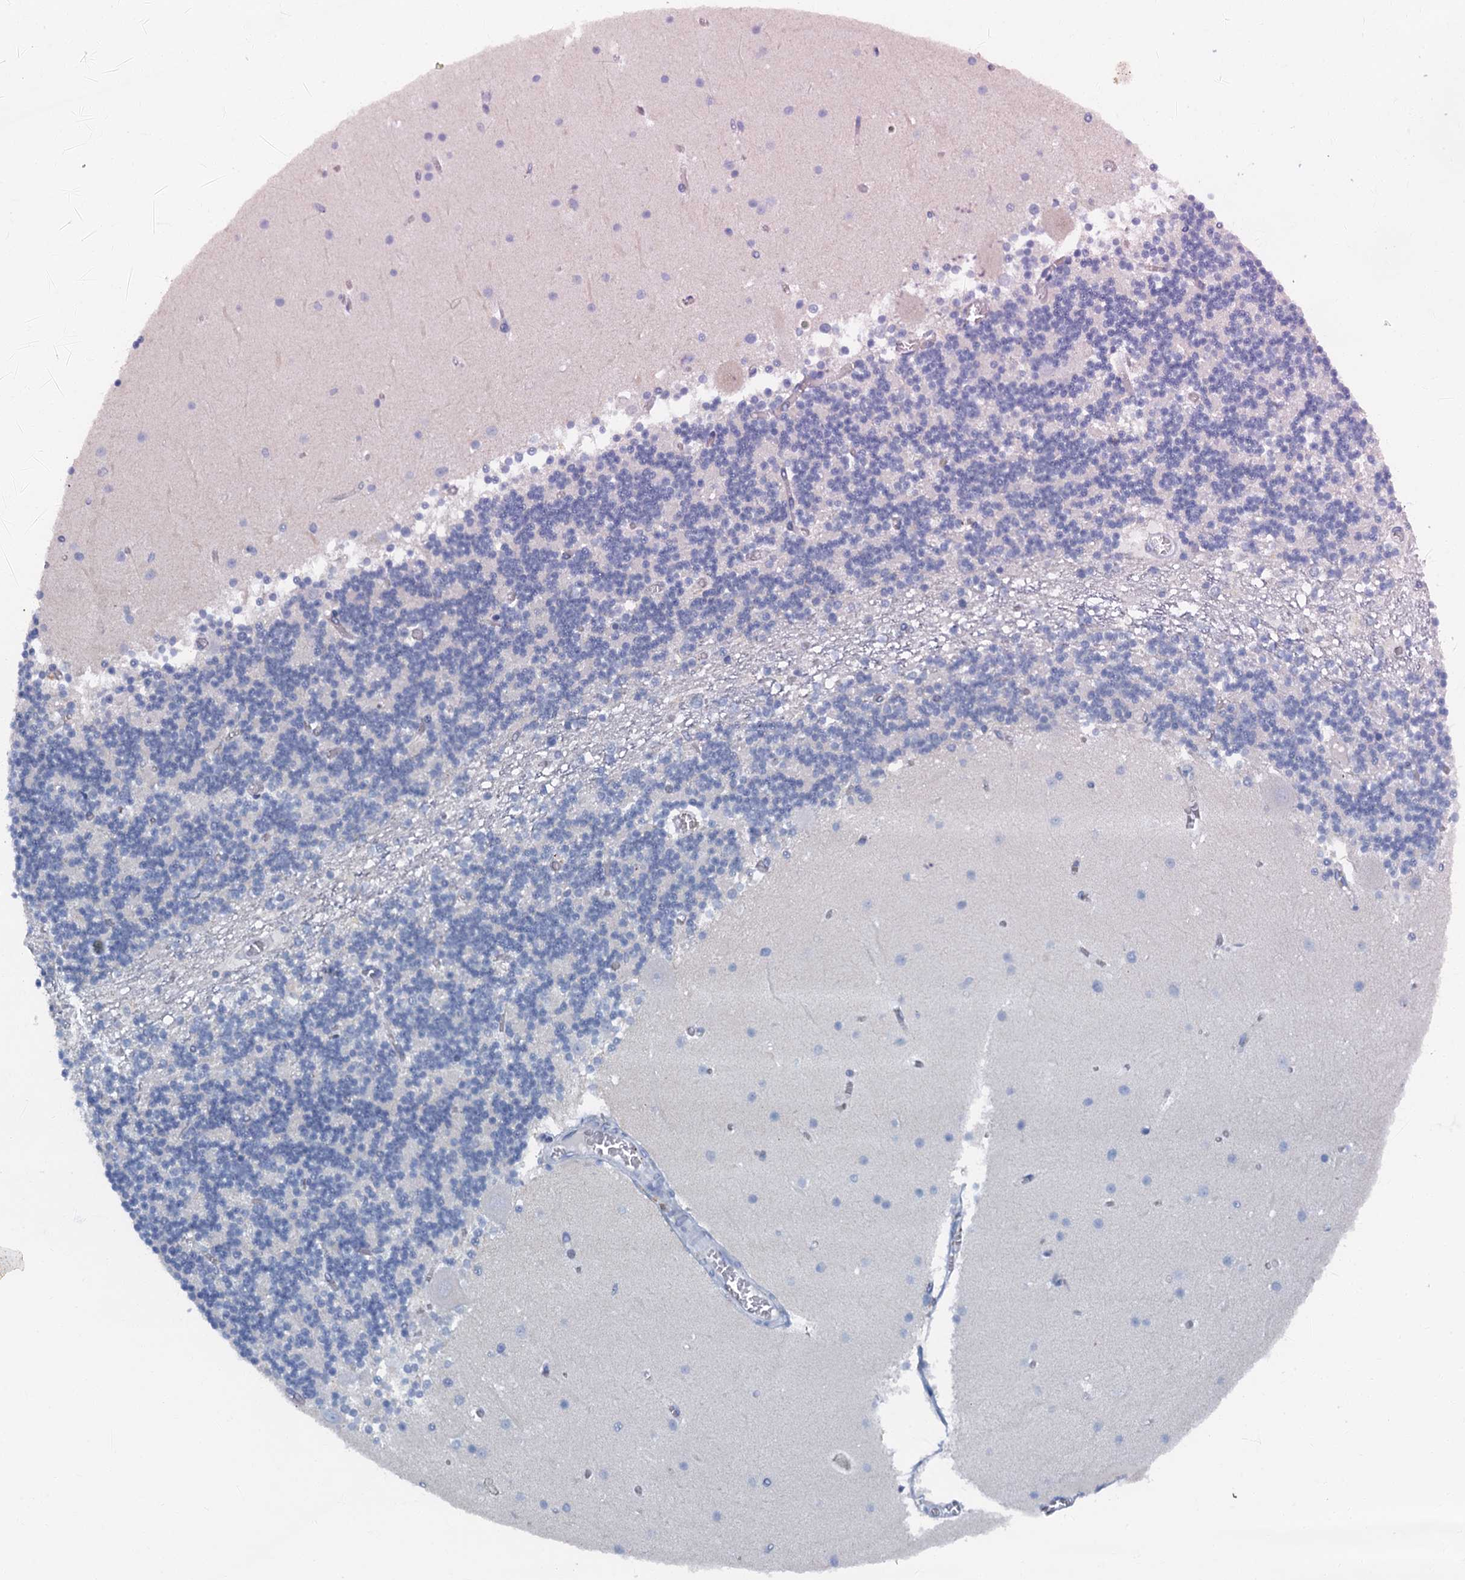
{"staining": {"intensity": "negative", "quantity": "none", "location": "none"}, "tissue": "cerebellum", "cell_type": "Cells in granular layer", "image_type": "normal", "snomed": [{"axis": "morphology", "description": "Normal tissue, NOS"}, {"axis": "topography", "description": "Cerebellum"}], "caption": "The micrograph shows no staining of cells in granular layer in benign cerebellum. (DAB immunohistochemistry visualized using brightfield microscopy, high magnification).", "gene": "LYPD3", "patient": {"sex": "female", "age": 28}}